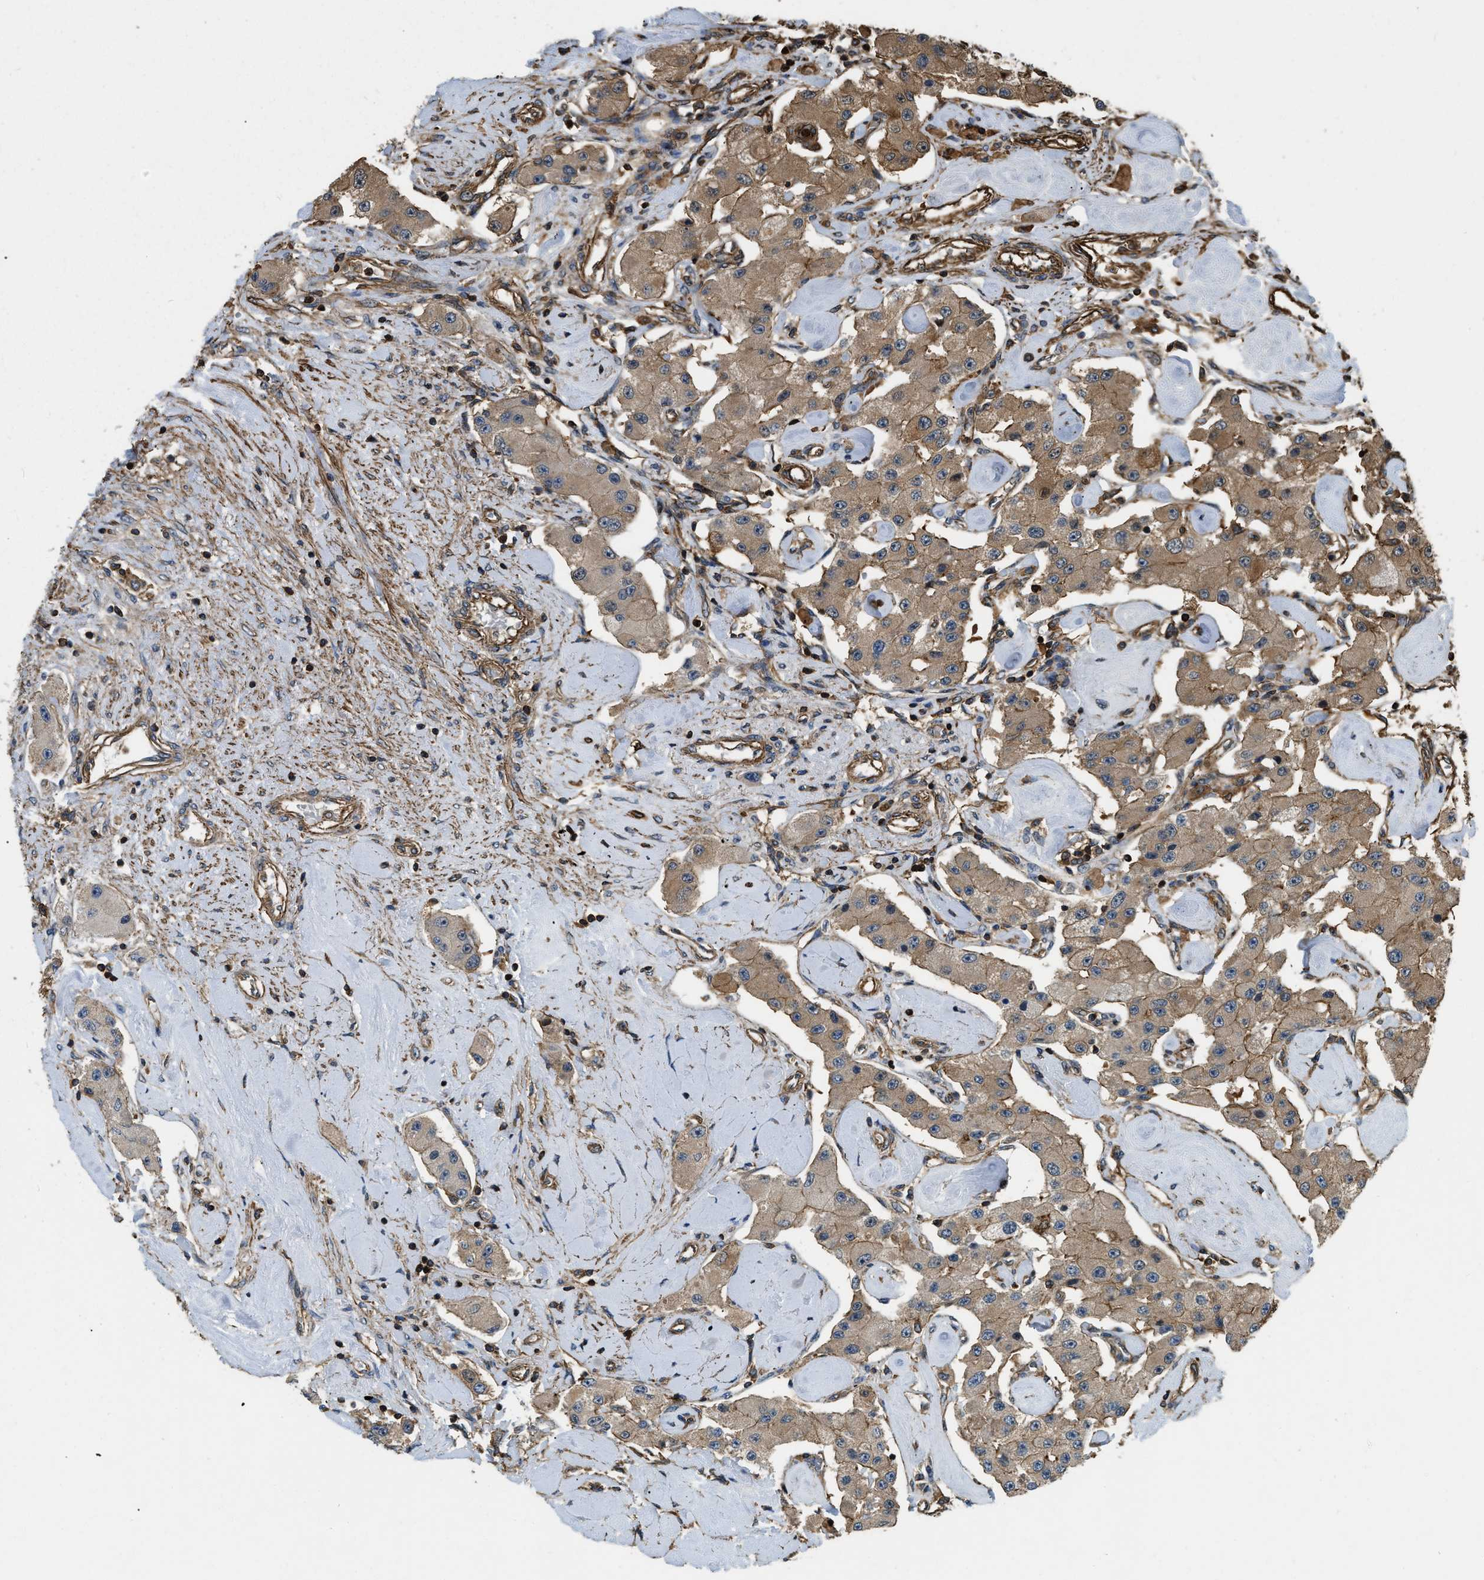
{"staining": {"intensity": "moderate", "quantity": ">75%", "location": "cytoplasmic/membranous"}, "tissue": "carcinoid", "cell_type": "Tumor cells", "image_type": "cancer", "snomed": [{"axis": "morphology", "description": "Carcinoid, malignant, NOS"}, {"axis": "topography", "description": "Pancreas"}], "caption": "Human carcinoid (malignant) stained for a protein (brown) demonstrates moderate cytoplasmic/membranous positive expression in approximately >75% of tumor cells.", "gene": "YARS1", "patient": {"sex": "male", "age": 41}}